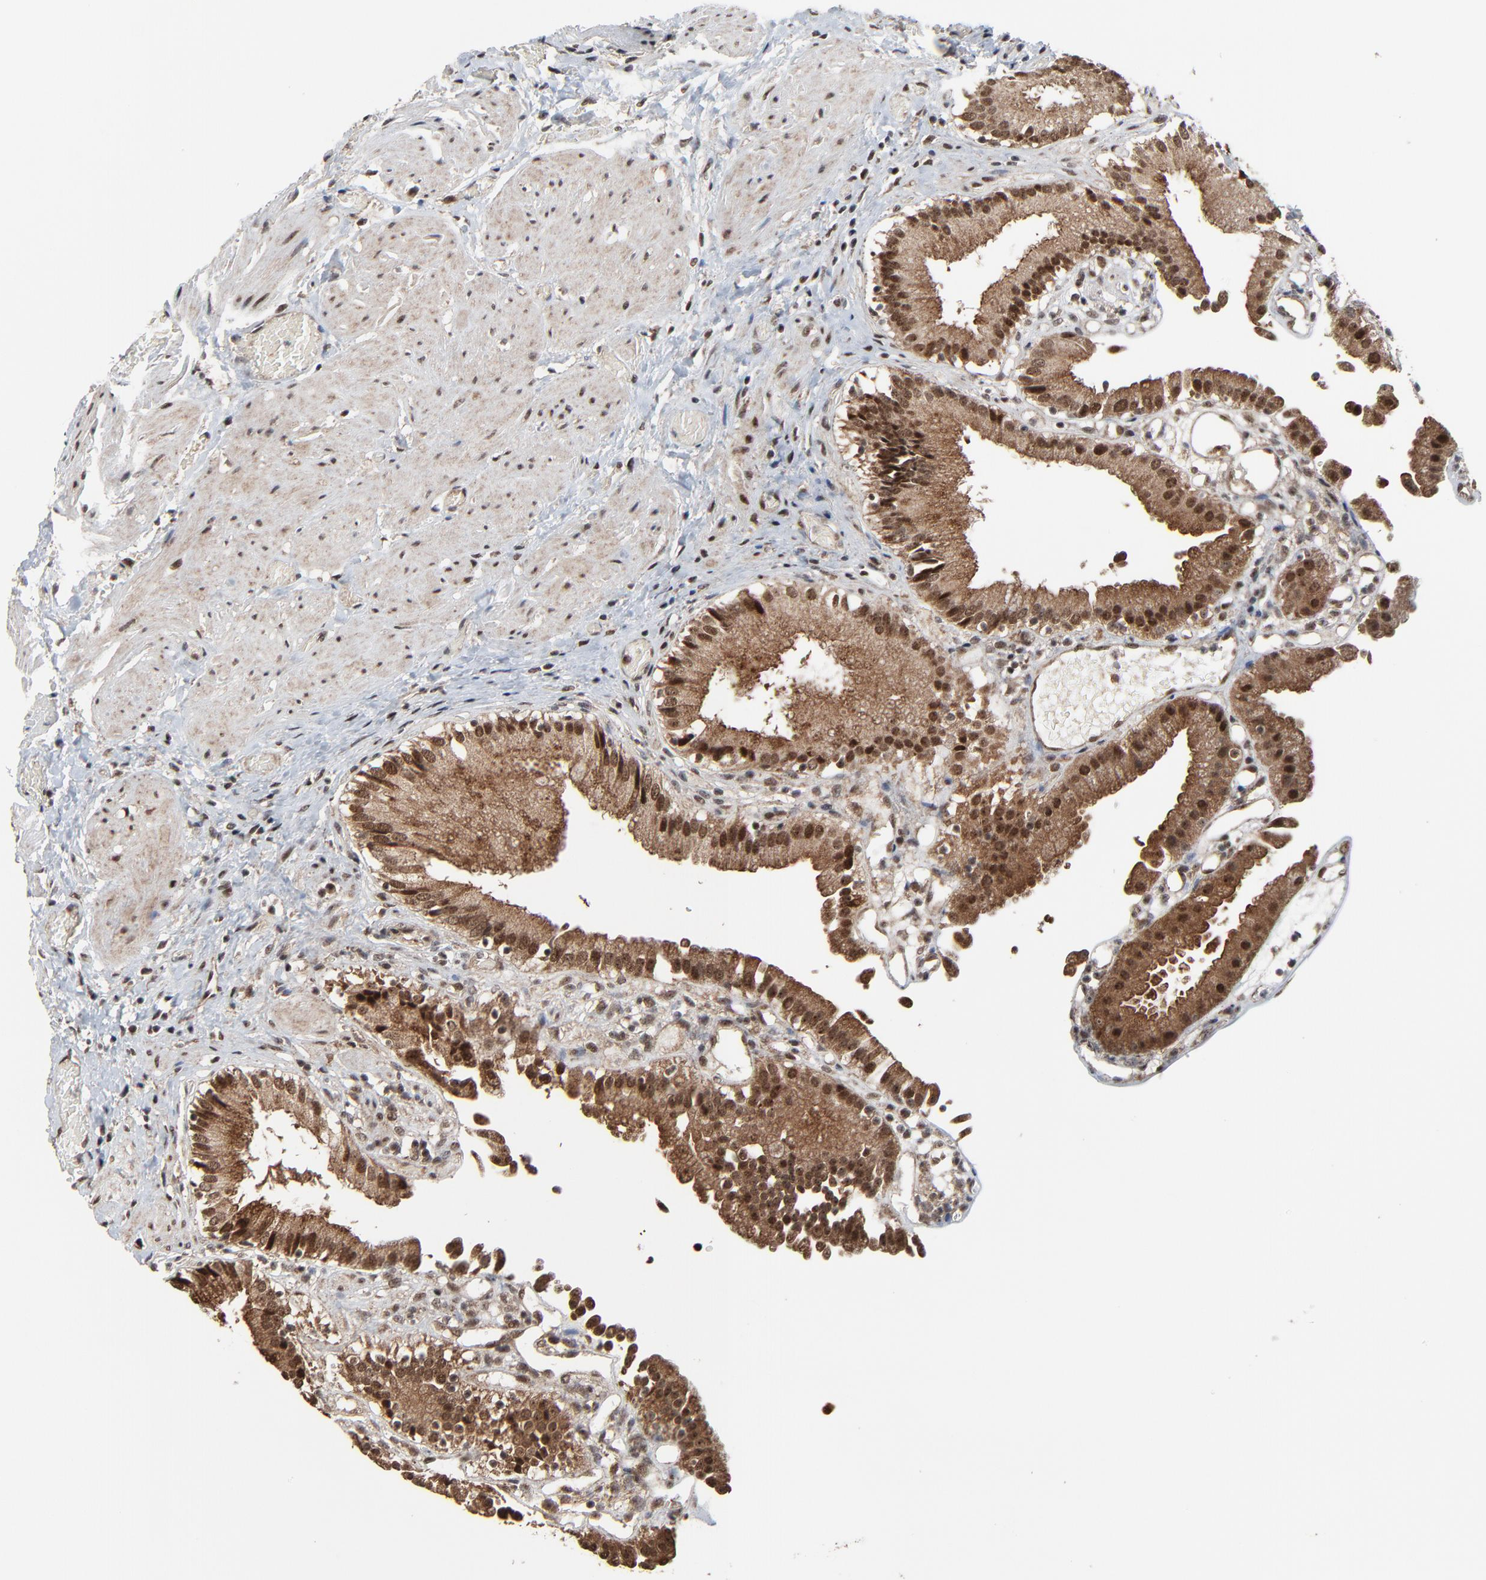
{"staining": {"intensity": "moderate", "quantity": ">75%", "location": "cytoplasmic/membranous,nuclear"}, "tissue": "gallbladder", "cell_type": "Glandular cells", "image_type": "normal", "snomed": [{"axis": "morphology", "description": "Normal tissue, NOS"}, {"axis": "topography", "description": "Gallbladder"}], "caption": "Protein expression by immunohistochemistry exhibits moderate cytoplasmic/membranous,nuclear expression in about >75% of glandular cells in benign gallbladder.", "gene": "RHOJ", "patient": {"sex": "male", "age": 65}}